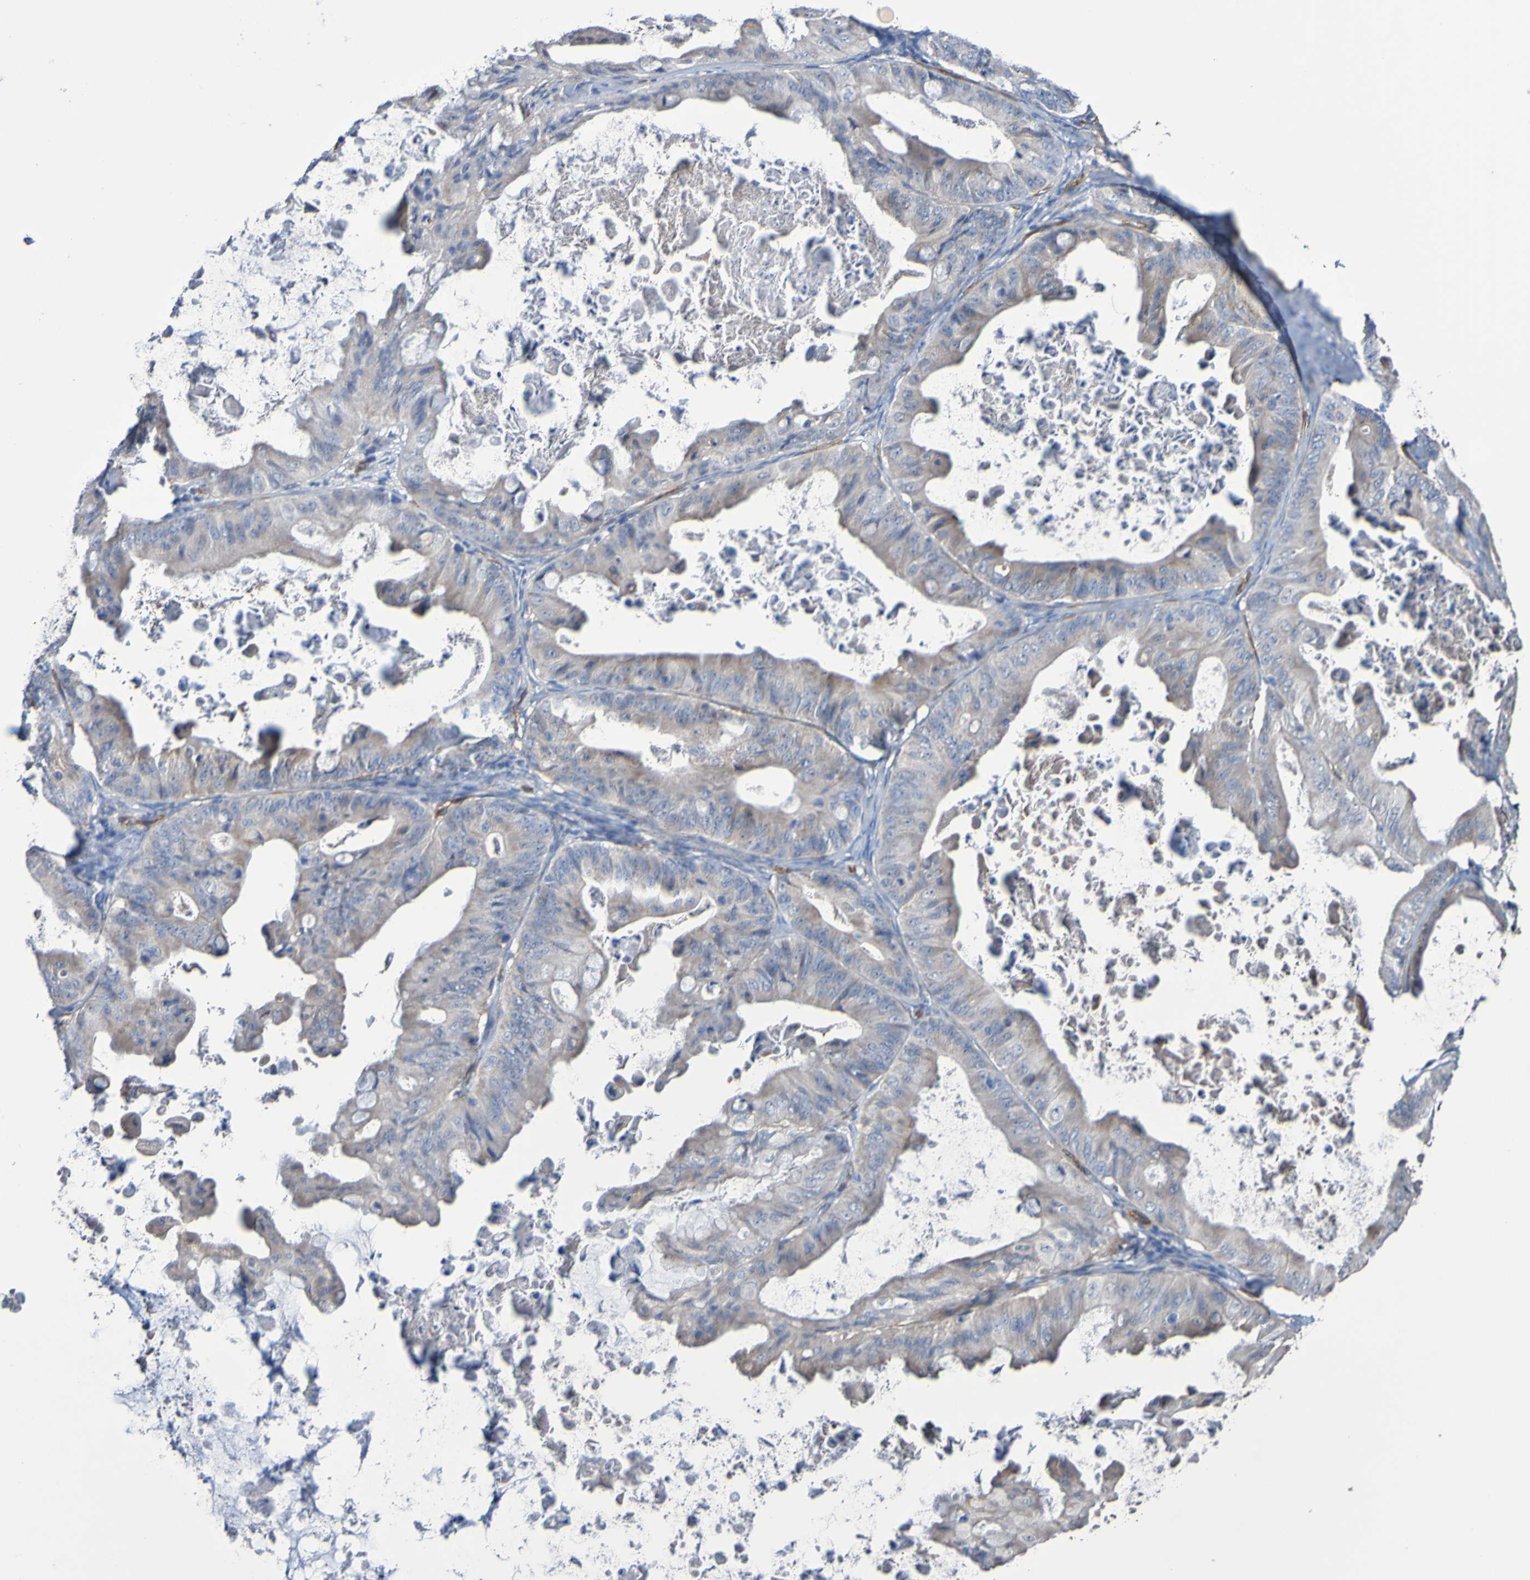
{"staining": {"intensity": "weak", "quantity": "25%-75%", "location": "cytoplasmic/membranous"}, "tissue": "ovarian cancer", "cell_type": "Tumor cells", "image_type": "cancer", "snomed": [{"axis": "morphology", "description": "Cystadenocarcinoma, mucinous, NOS"}, {"axis": "topography", "description": "Ovary"}], "caption": "A photomicrograph of mucinous cystadenocarcinoma (ovarian) stained for a protein exhibits weak cytoplasmic/membranous brown staining in tumor cells.", "gene": "ELMOD3", "patient": {"sex": "female", "age": 37}}